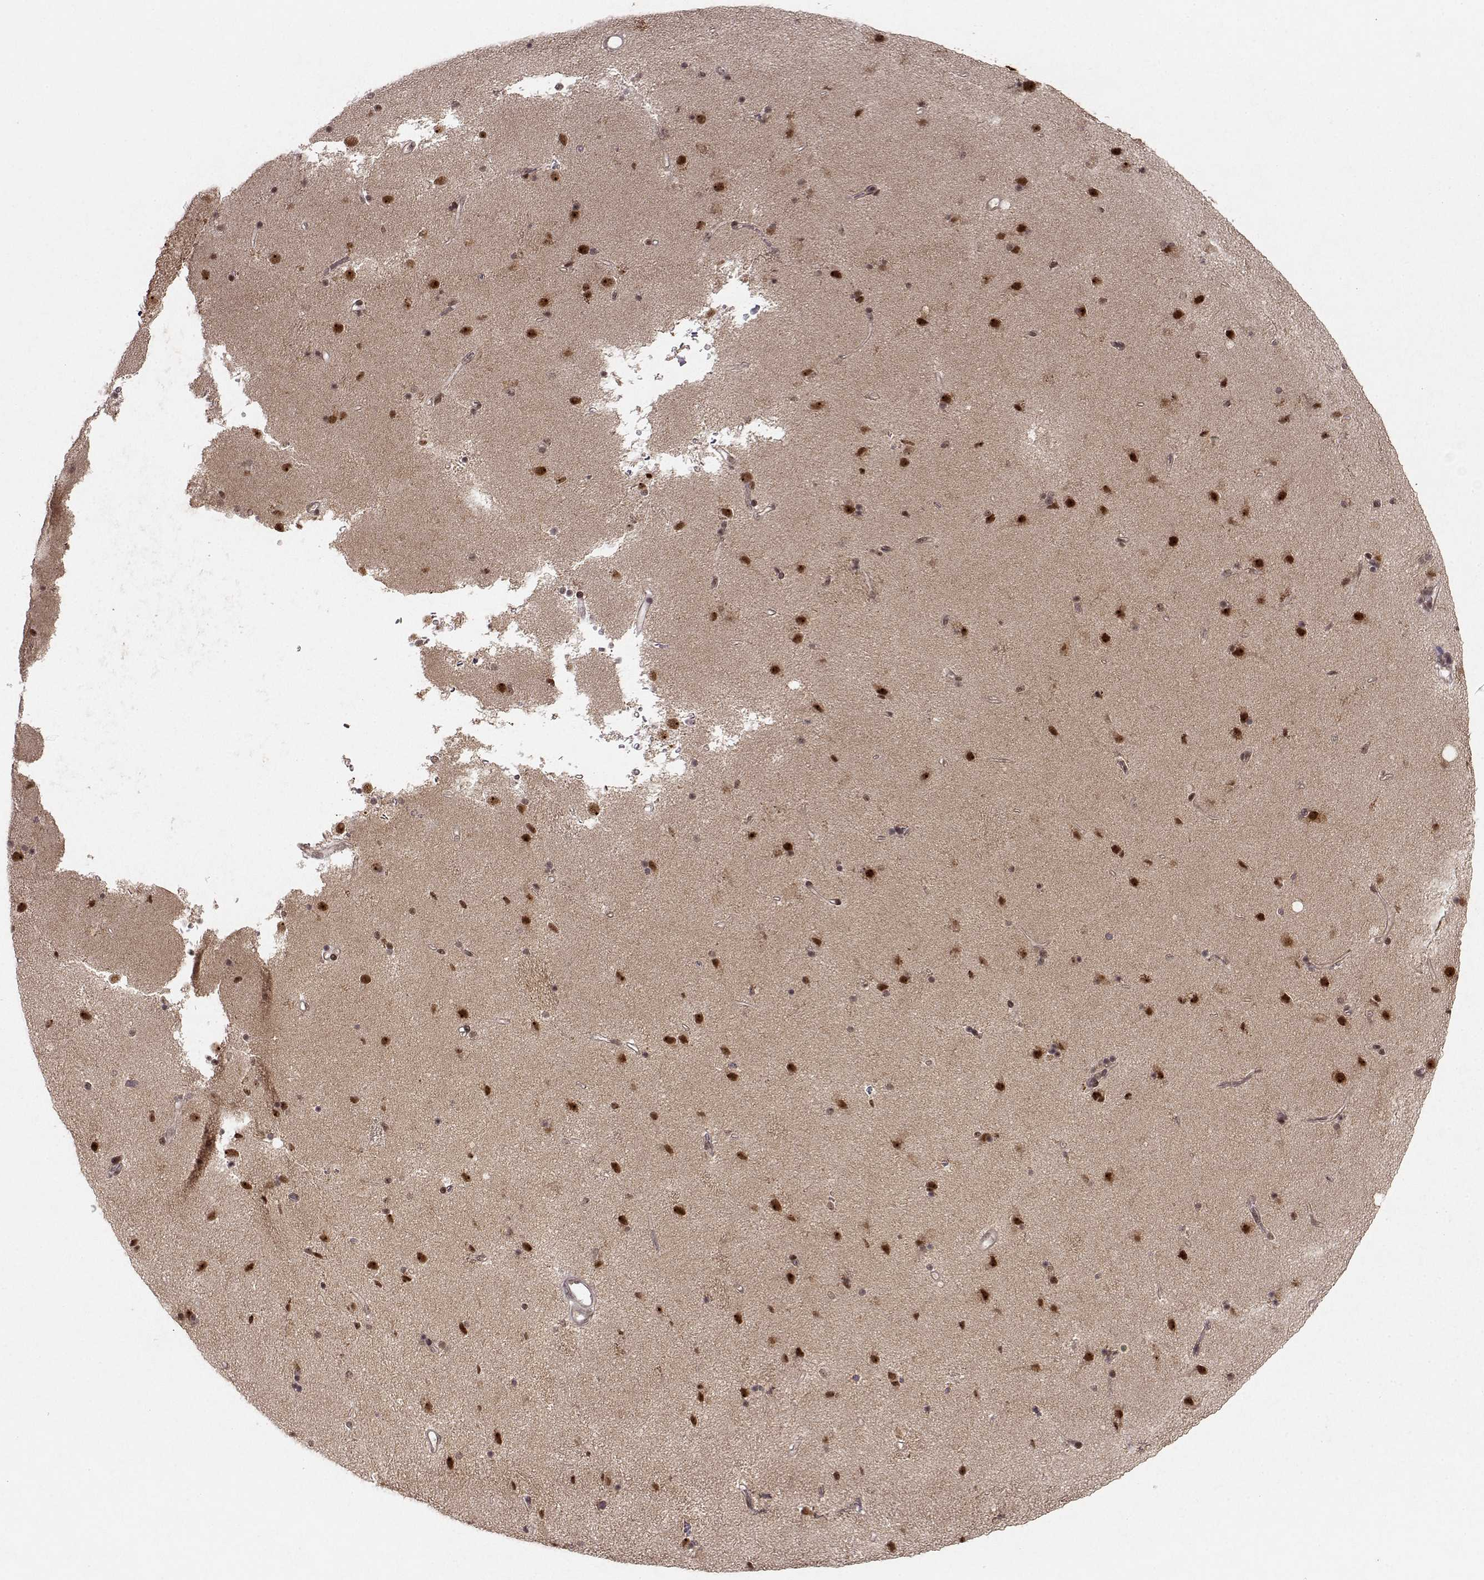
{"staining": {"intensity": "strong", "quantity": "<25%", "location": "nuclear"}, "tissue": "caudate", "cell_type": "Glial cells", "image_type": "normal", "snomed": [{"axis": "morphology", "description": "Normal tissue, NOS"}, {"axis": "topography", "description": "Lateral ventricle wall"}], "caption": "Caudate was stained to show a protein in brown. There is medium levels of strong nuclear expression in approximately <25% of glial cells. (Brightfield microscopy of DAB IHC at high magnification).", "gene": "CSNK2A1", "patient": {"sex": "female", "age": 71}}